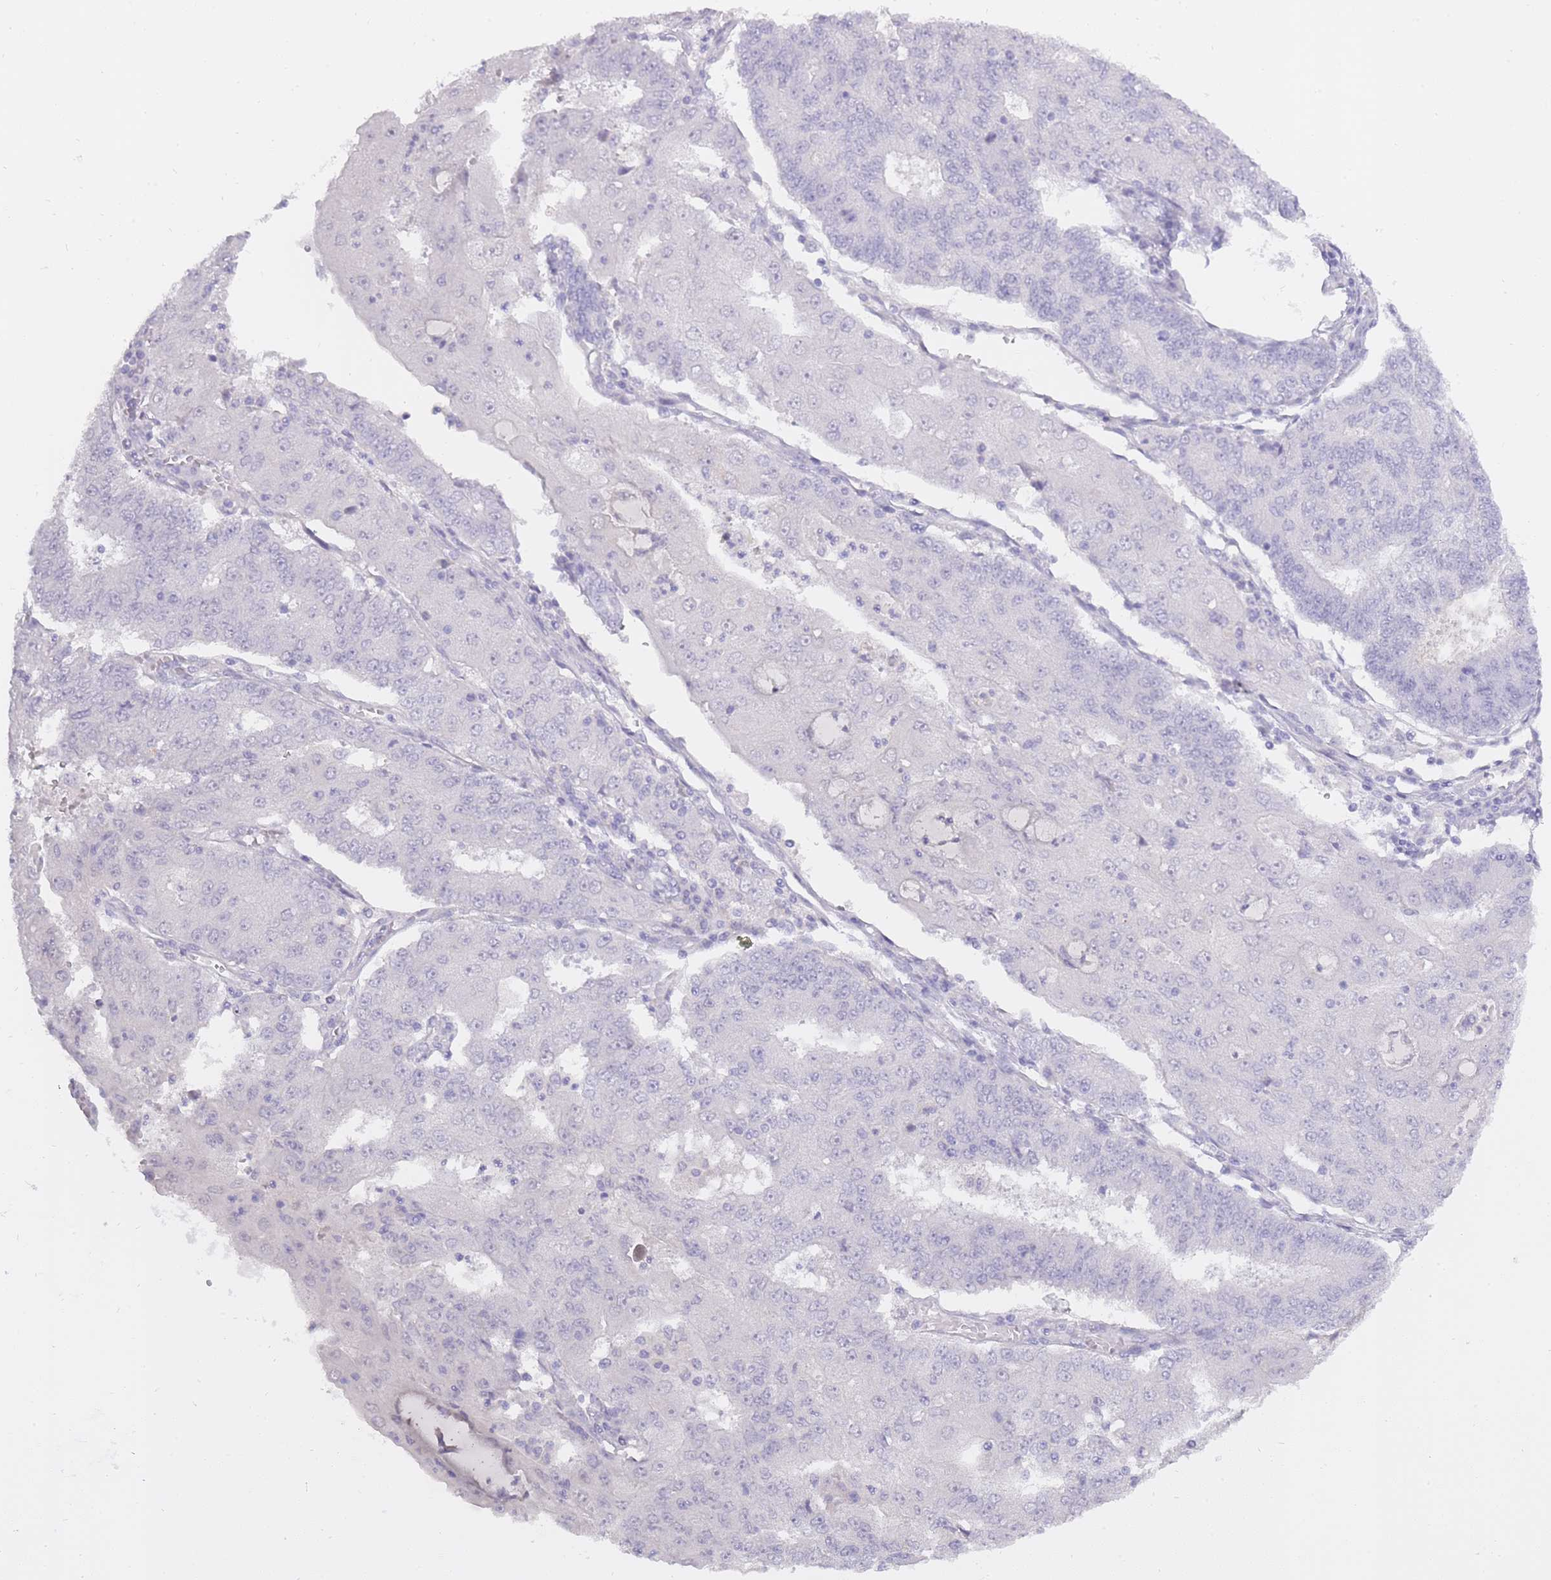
{"staining": {"intensity": "negative", "quantity": "none", "location": "none"}, "tissue": "endometrial cancer", "cell_type": "Tumor cells", "image_type": "cancer", "snomed": [{"axis": "morphology", "description": "Adenocarcinoma, NOS"}, {"axis": "topography", "description": "Endometrium"}], "caption": "Protein analysis of endometrial cancer exhibits no significant staining in tumor cells.", "gene": "BDKRB2", "patient": {"sex": "female", "age": 56}}